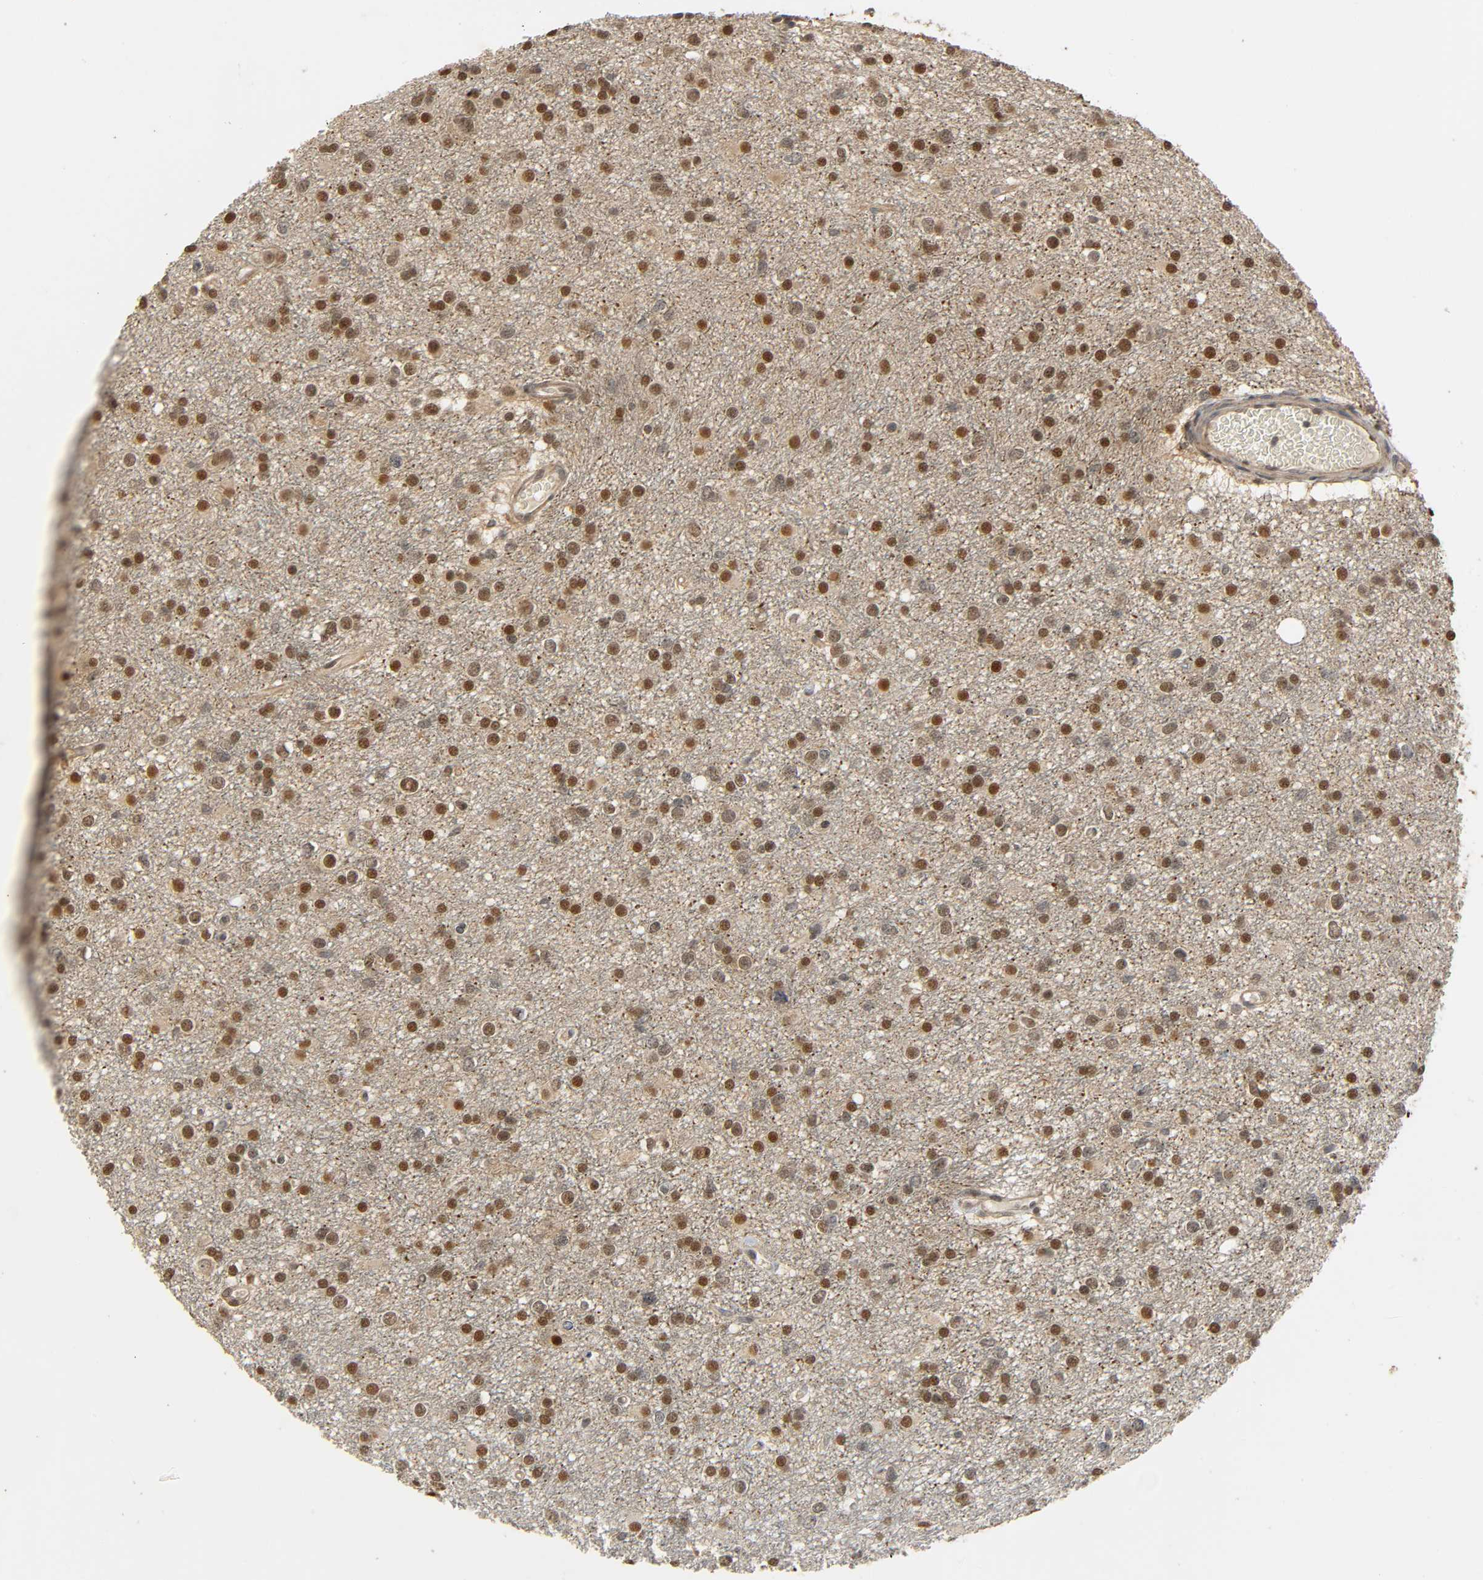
{"staining": {"intensity": "moderate", "quantity": ">75%", "location": "nuclear"}, "tissue": "glioma", "cell_type": "Tumor cells", "image_type": "cancer", "snomed": [{"axis": "morphology", "description": "Glioma, malignant, Low grade"}, {"axis": "topography", "description": "Brain"}], "caption": "The image shows immunohistochemical staining of malignant low-grade glioma. There is moderate nuclear positivity is identified in about >75% of tumor cells.", "gene": "ZFPM2", "patient": {"sex": "male", "age": 42}}